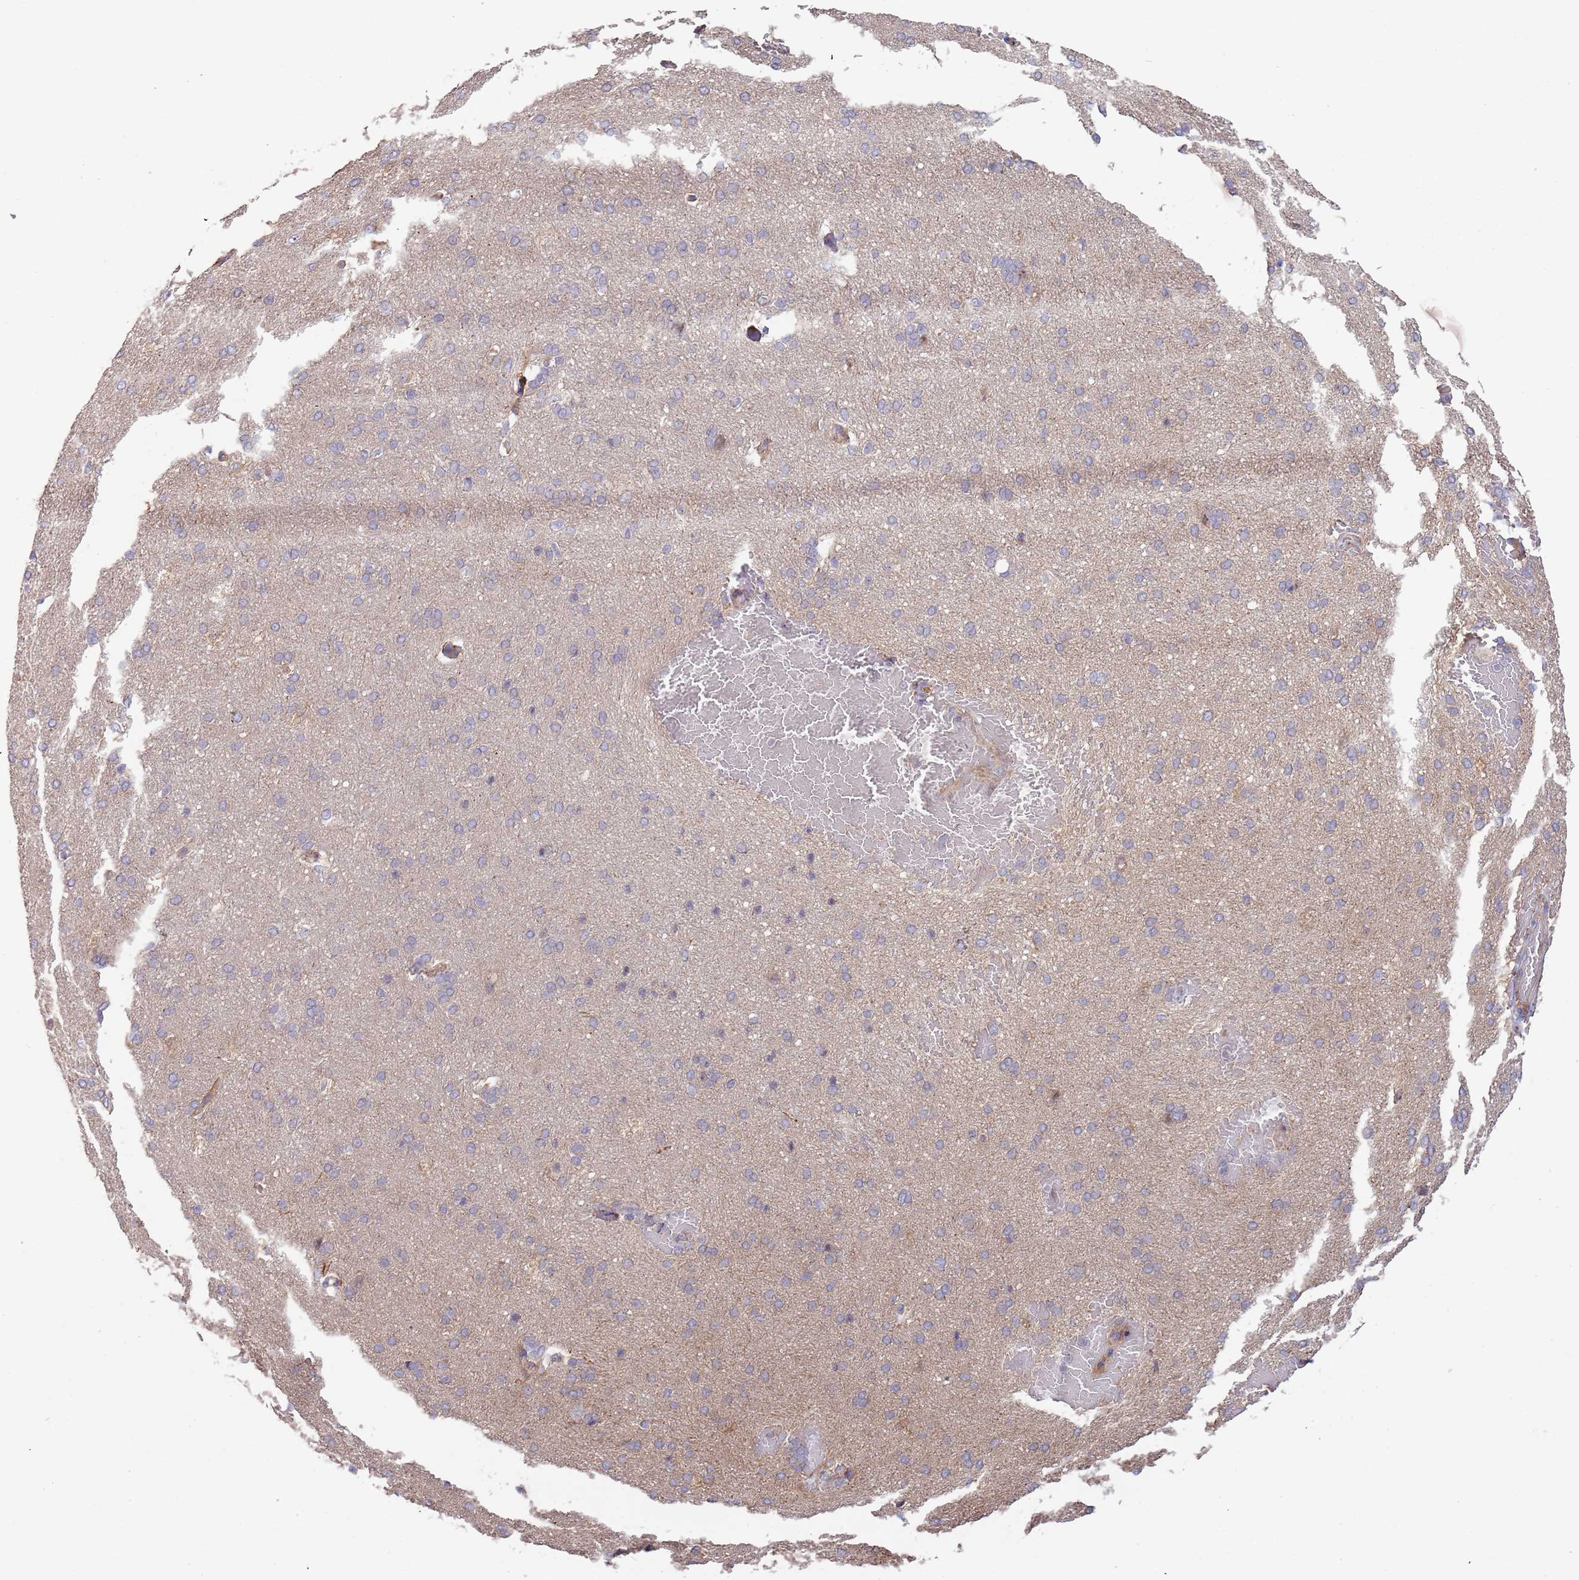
{"staining": {"intensity": "negative", "quantity": "none", "location": "none"}, "tissue": "cerebral cortex", "cell_type": "Endothelial cells", "image_type": "normal", "snomed": [{"axis": "morphology", "description": "Normal tissue, NOS"}, {"axis": "topography", "description": "Cerebral cortex"}], "caption": "This is an IHC histopathology image of unremarkable human cerebral cortex. There is no expression in endothelial cells.", "gene": "TRAPPC6B", "patient": {"sex": "male", "age": 62}}